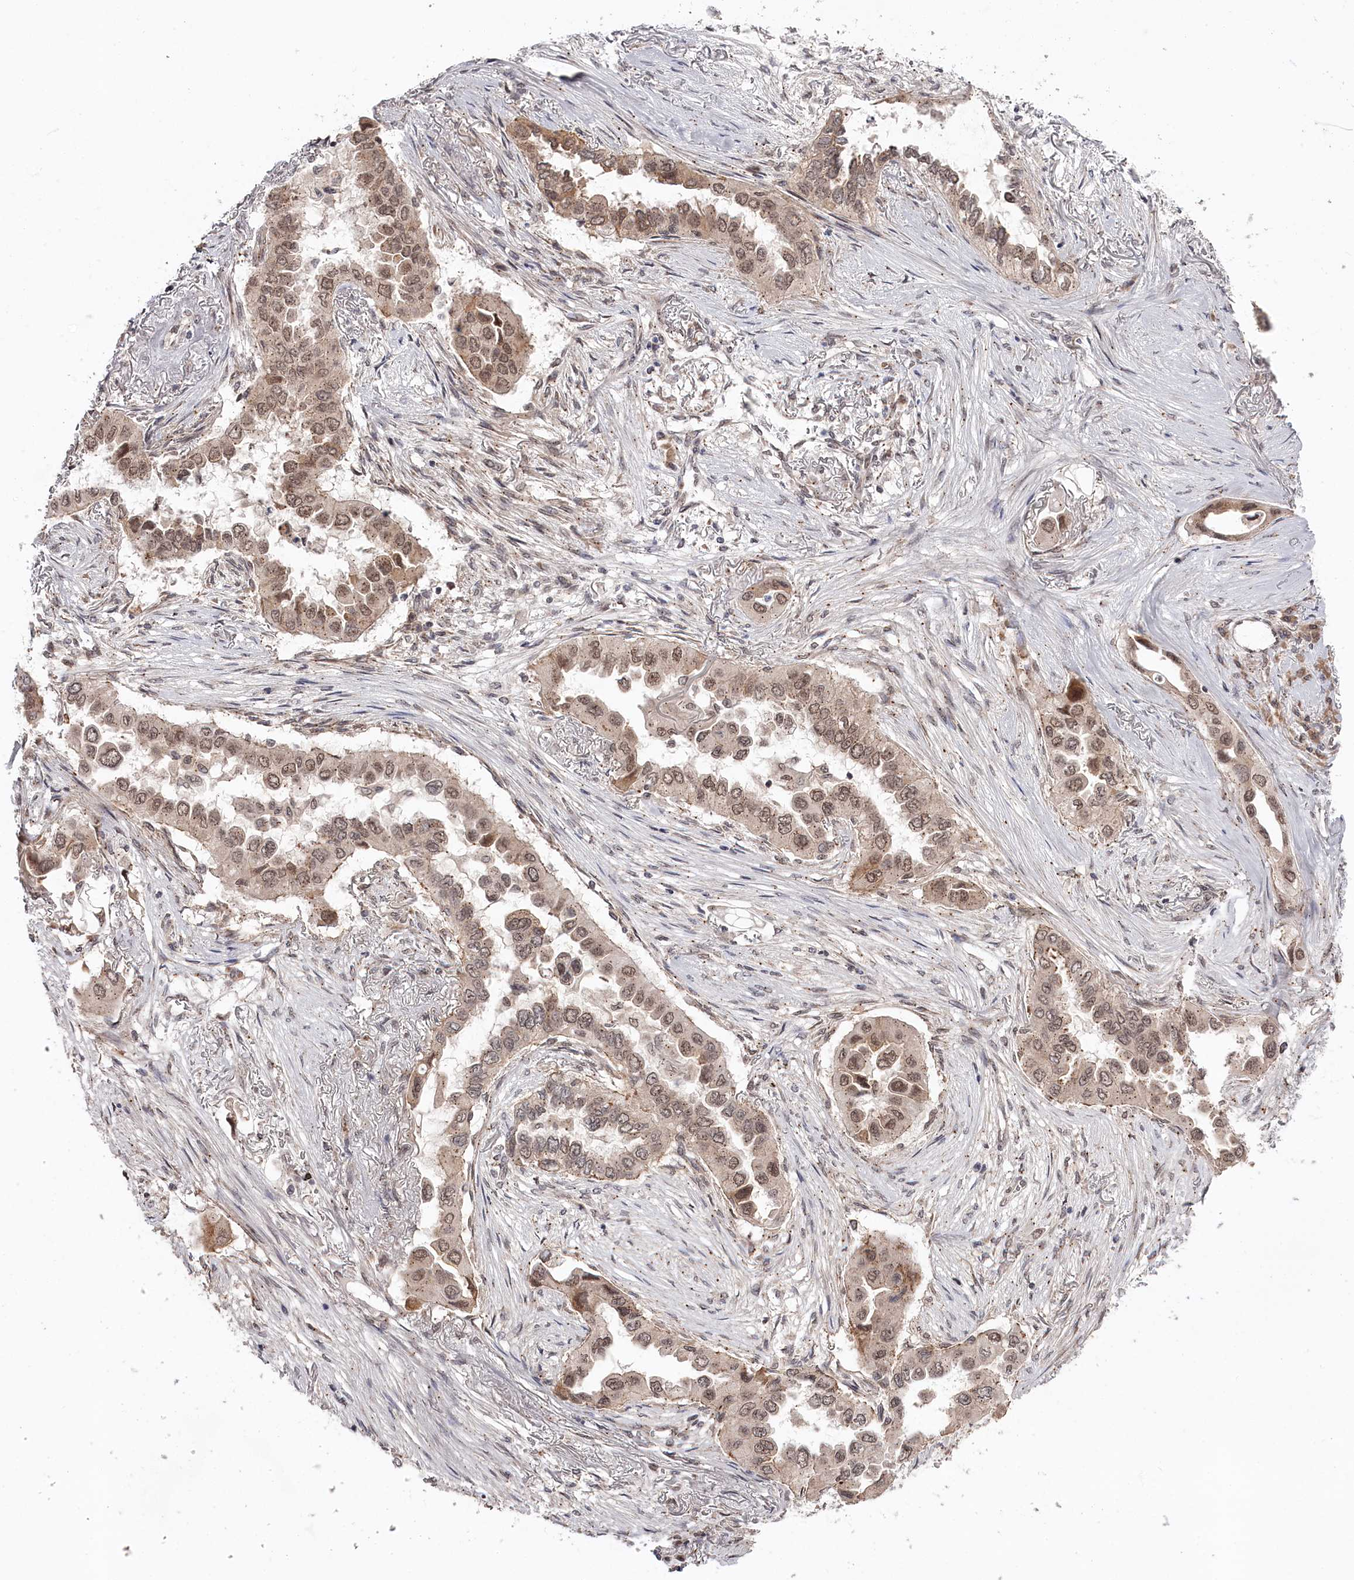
{"staining": {"intensity": "moderate", "quantity": ">75%", "location": "cytoplasmic/membranous,nuclear"}, "tissue": "lung cancer", "cell_type": "Tumor cells", "image_type": "cancer", "snomed": [{"axis": "morphology", "description": "Adenocarcinoma, NOS"}, {"axis": "topography", "description": "Lung"}], "caption": "A medium amount of moderate cytoplasmic/membranous and nuclear staining is identified in about >75% of tumor cells in lung adenocarcinoma tissue.", "gene": "EXOSC1", "patient": {"sex": "female", "age": 76}}